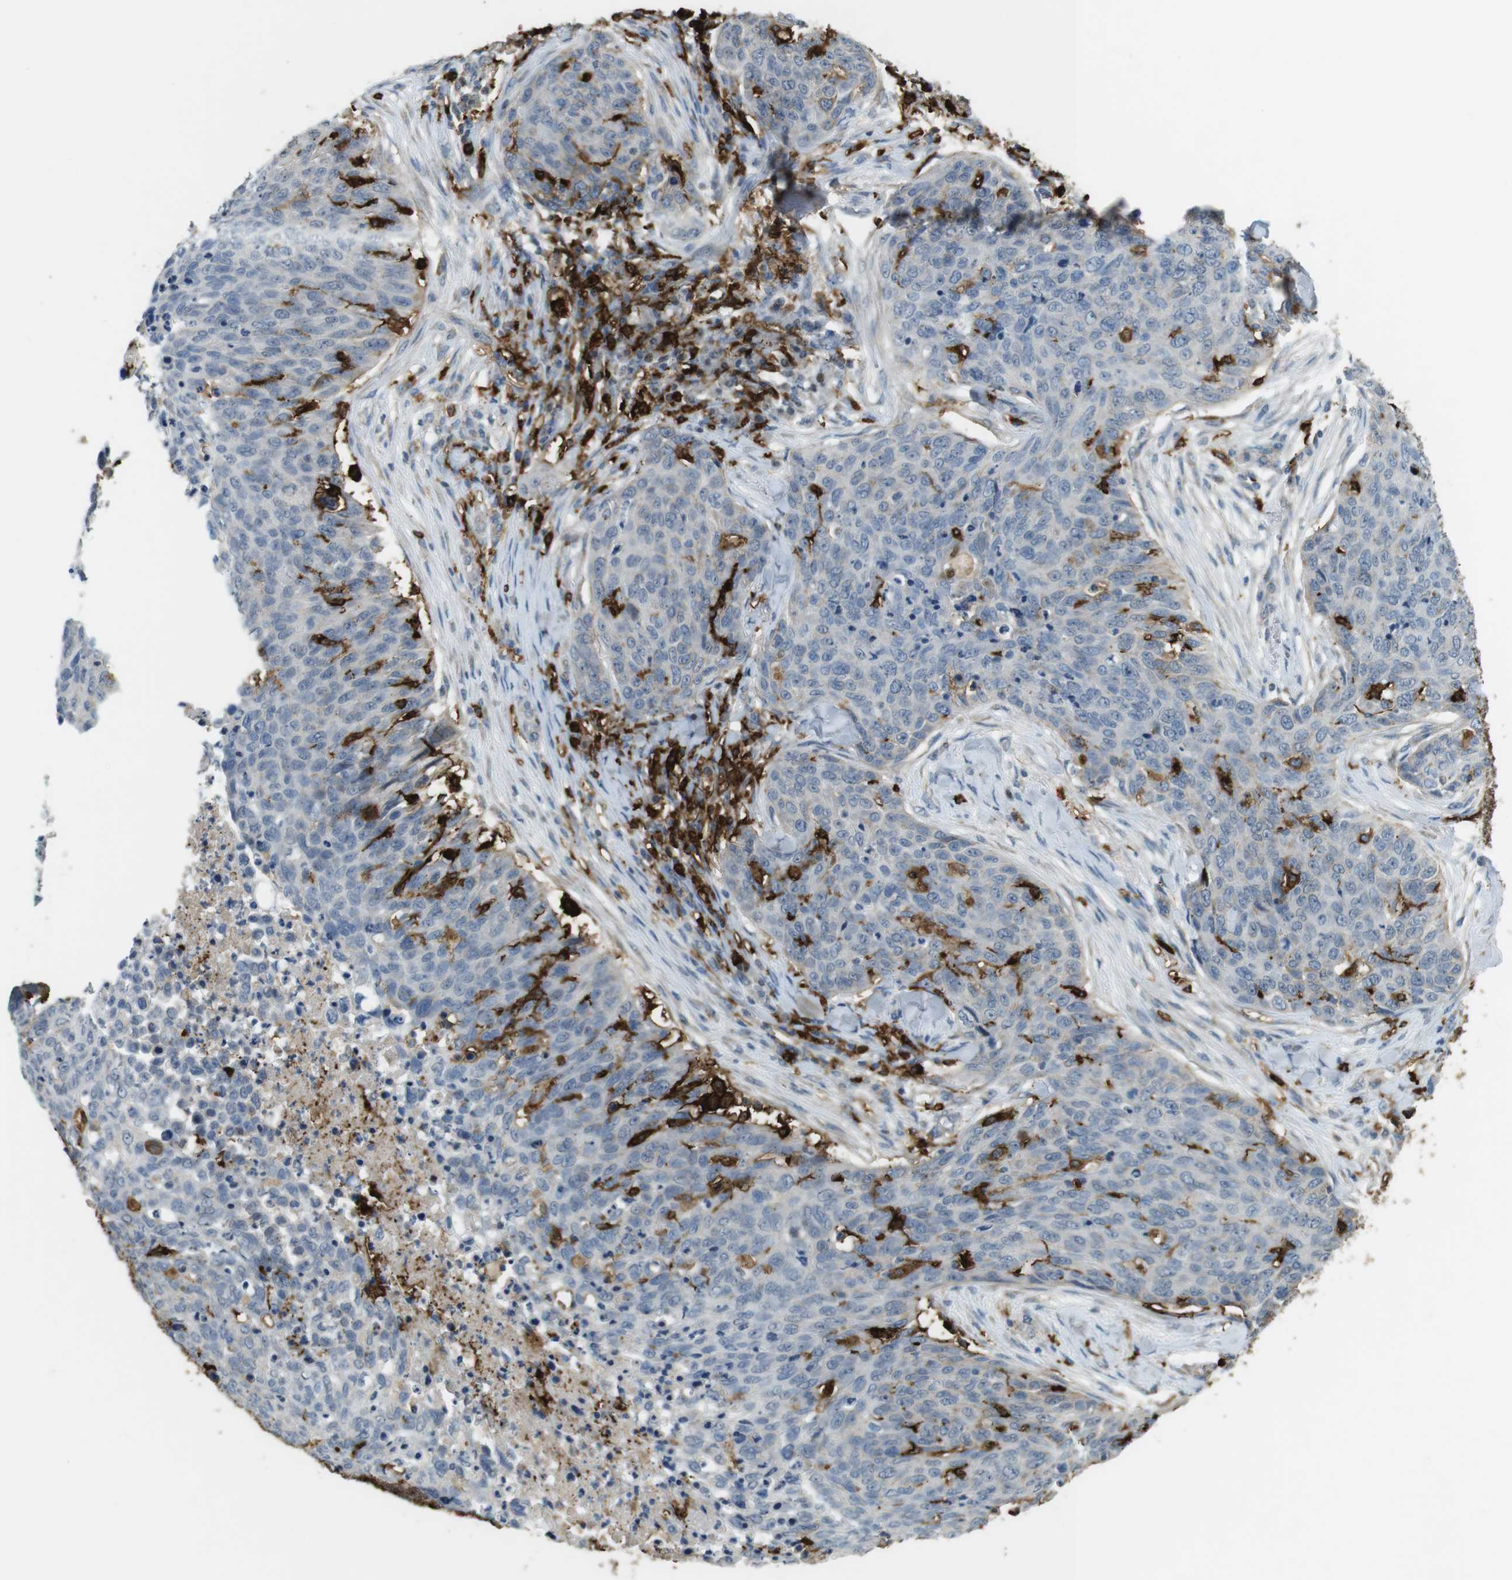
{"staining": {"intensity": "negative", "quantity": "none", "location": "none"}, "tissue": "skin cancer", "cell_type": "Tumor cells", "image_type": "cancer", "snomed": [{"axis": "morphology", "description": "Squamous cell carcinoma in situ, NOS"}, {"axis": "morphology", "description": "Squamous cell carcinoma, NOS"}, {"axis": "topography", "description": "Skin"}], "caption": "Skin cancer stained for a protein using IHC exhibits no staining tumor cells.", "gene": "HLA-DRA", "patient": {"sex": "male", "age": 93}}